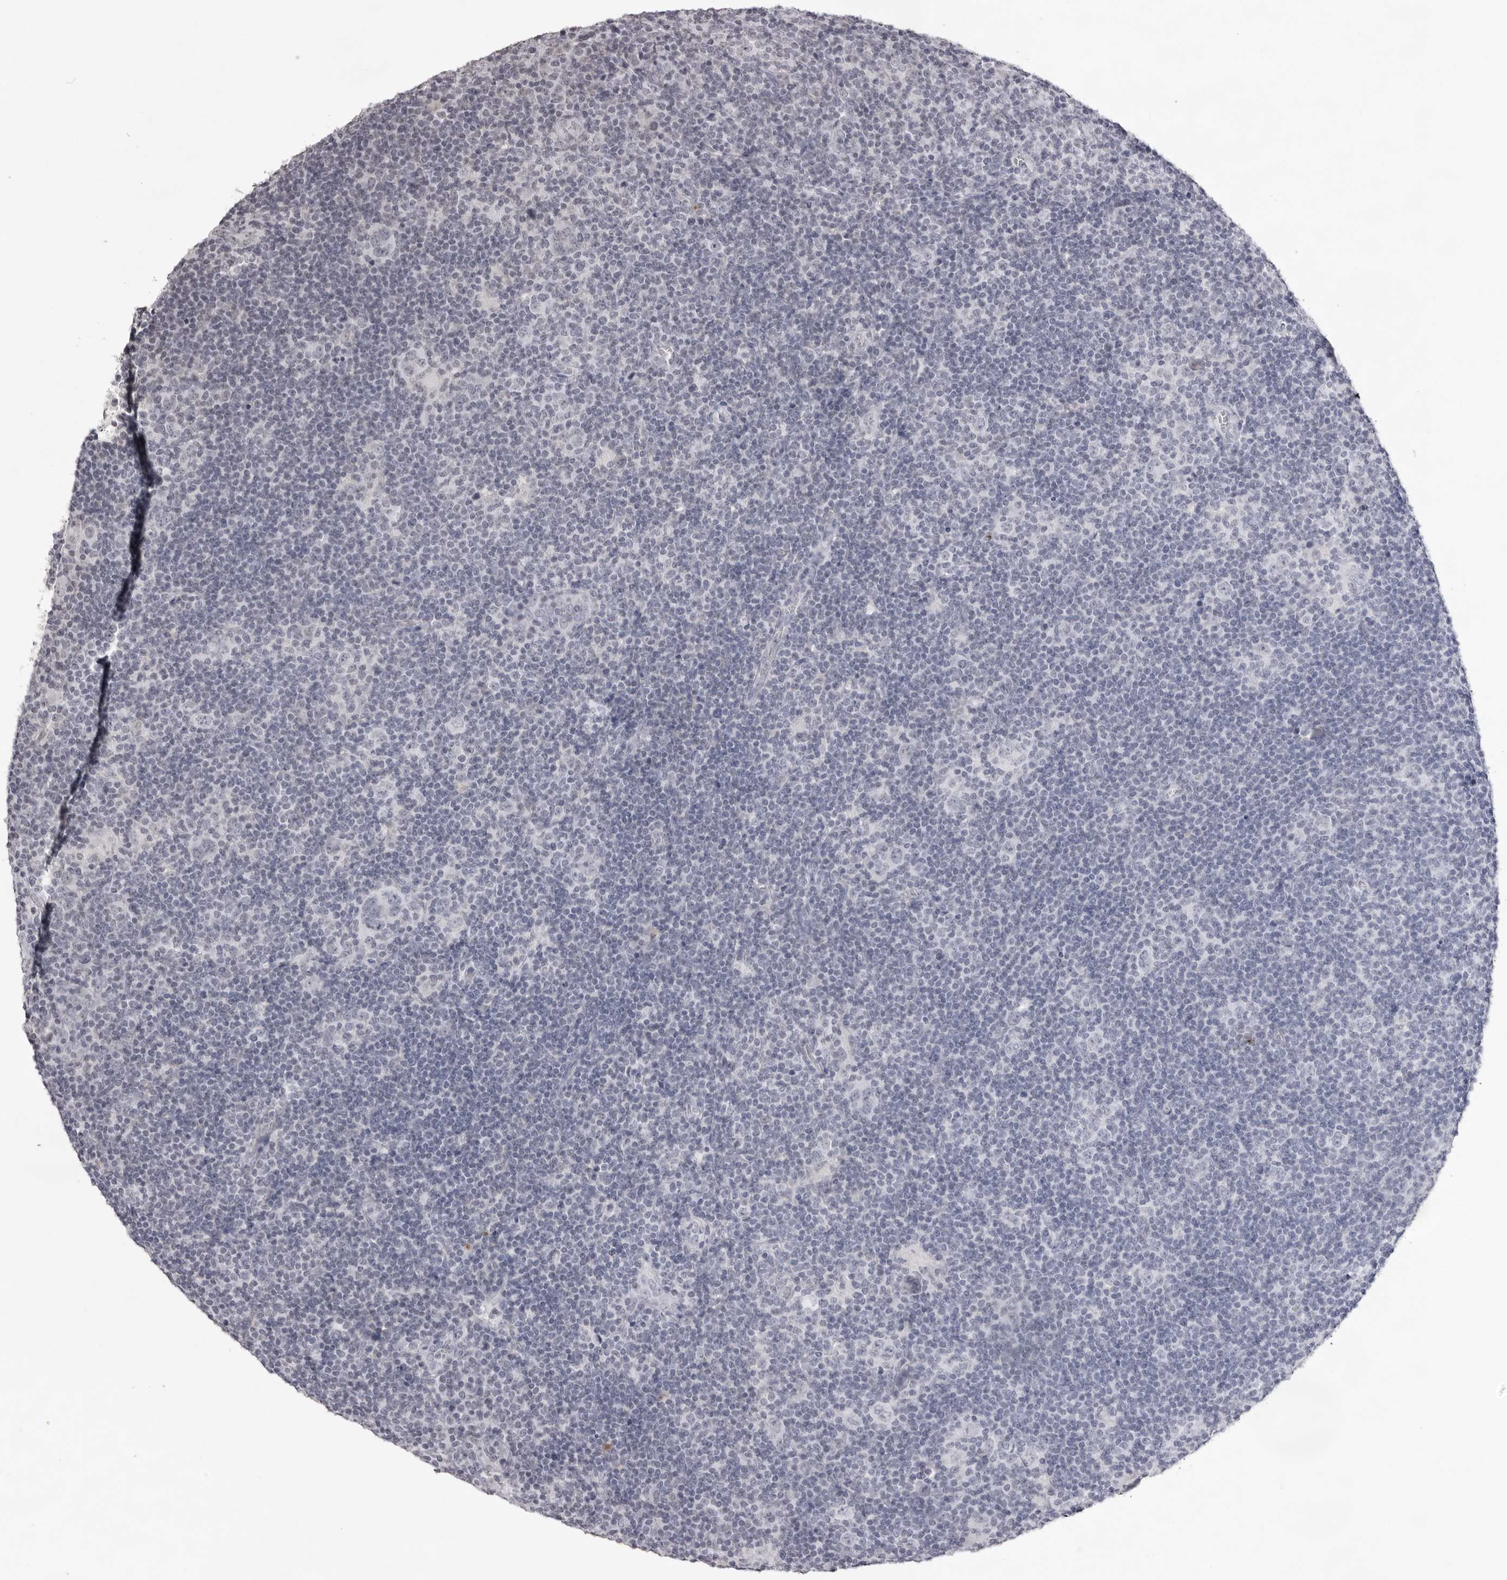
{"staining": {"intensity": "negative", "quantity": "none", "location": "none"}, "tissue": "lymphoma", "cell_type": "Tumor cells", "image_type": "cancer", "snomed": [{"axis": "morphology", "description": "Hodgkin's disease, NOS"}, {"axis": "topography", "description": "Lymph node"}], "caption": "Micrograph shows no protein positivity in tumor cells of lymphoma tissue.", "gene": "NTM", "patient": {"sex": "female", "age": 57}}